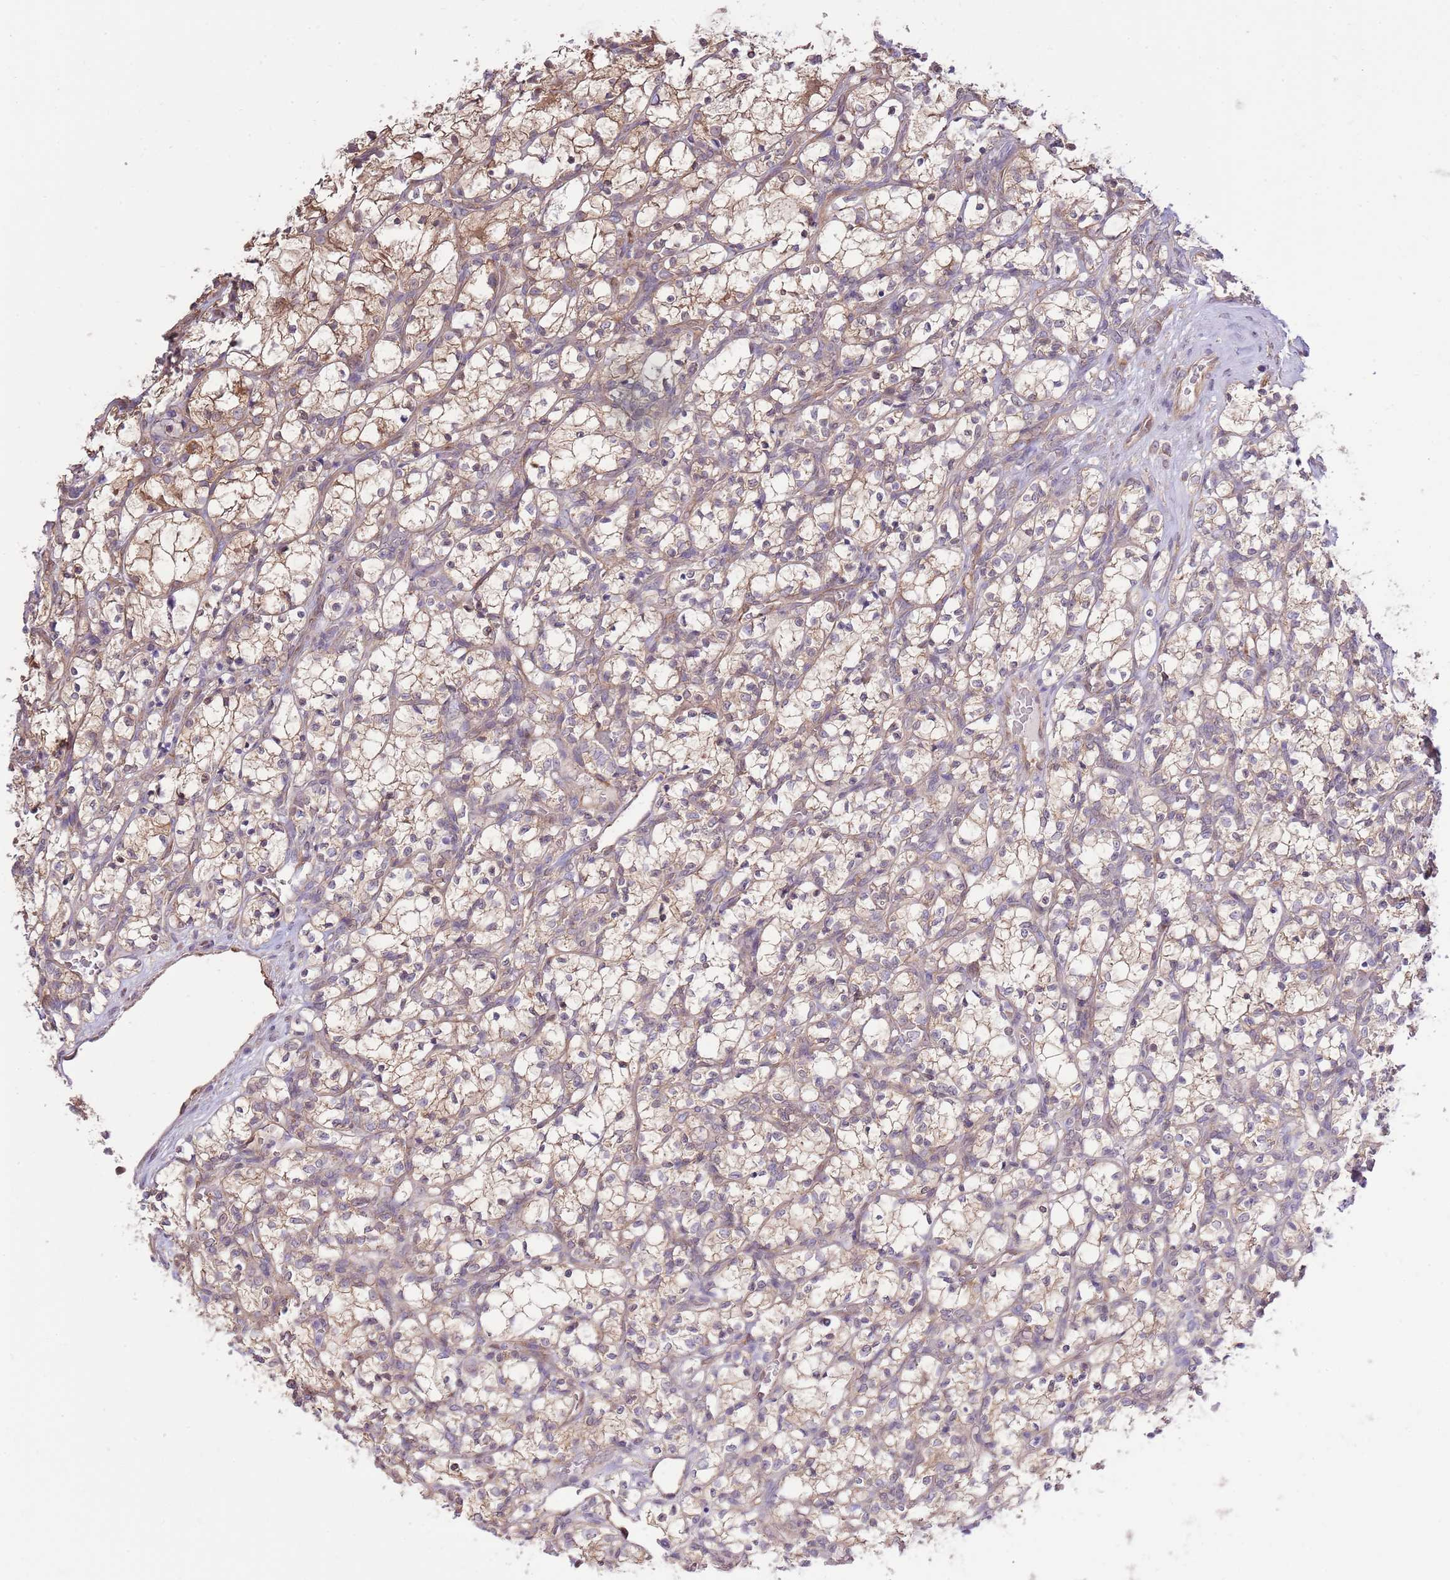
{"staining": {"intensity": "weak", "quantity": "25%-75%", "location": "cytoplasmic/membranous"}, "tissue": "renal cancer", "cell_type": "Tumor cells", "image_type": "cancer", "snomed": [{"axis": "morphology", "description": "Adenocarcinoma, NOS"}, {"axis": "topography", "description": "Kidney"}], "caption": "Immunohistochemical staining of human renal cancer exhibits low levels of weak cytoplasmic/membranous staining in approximately 25%-75% of tumor cells. (DAB IHC with brightfield microscopy, high magnification).", "gene": "ARL2BP", "patient": {"sex": "female", "age": 69}}